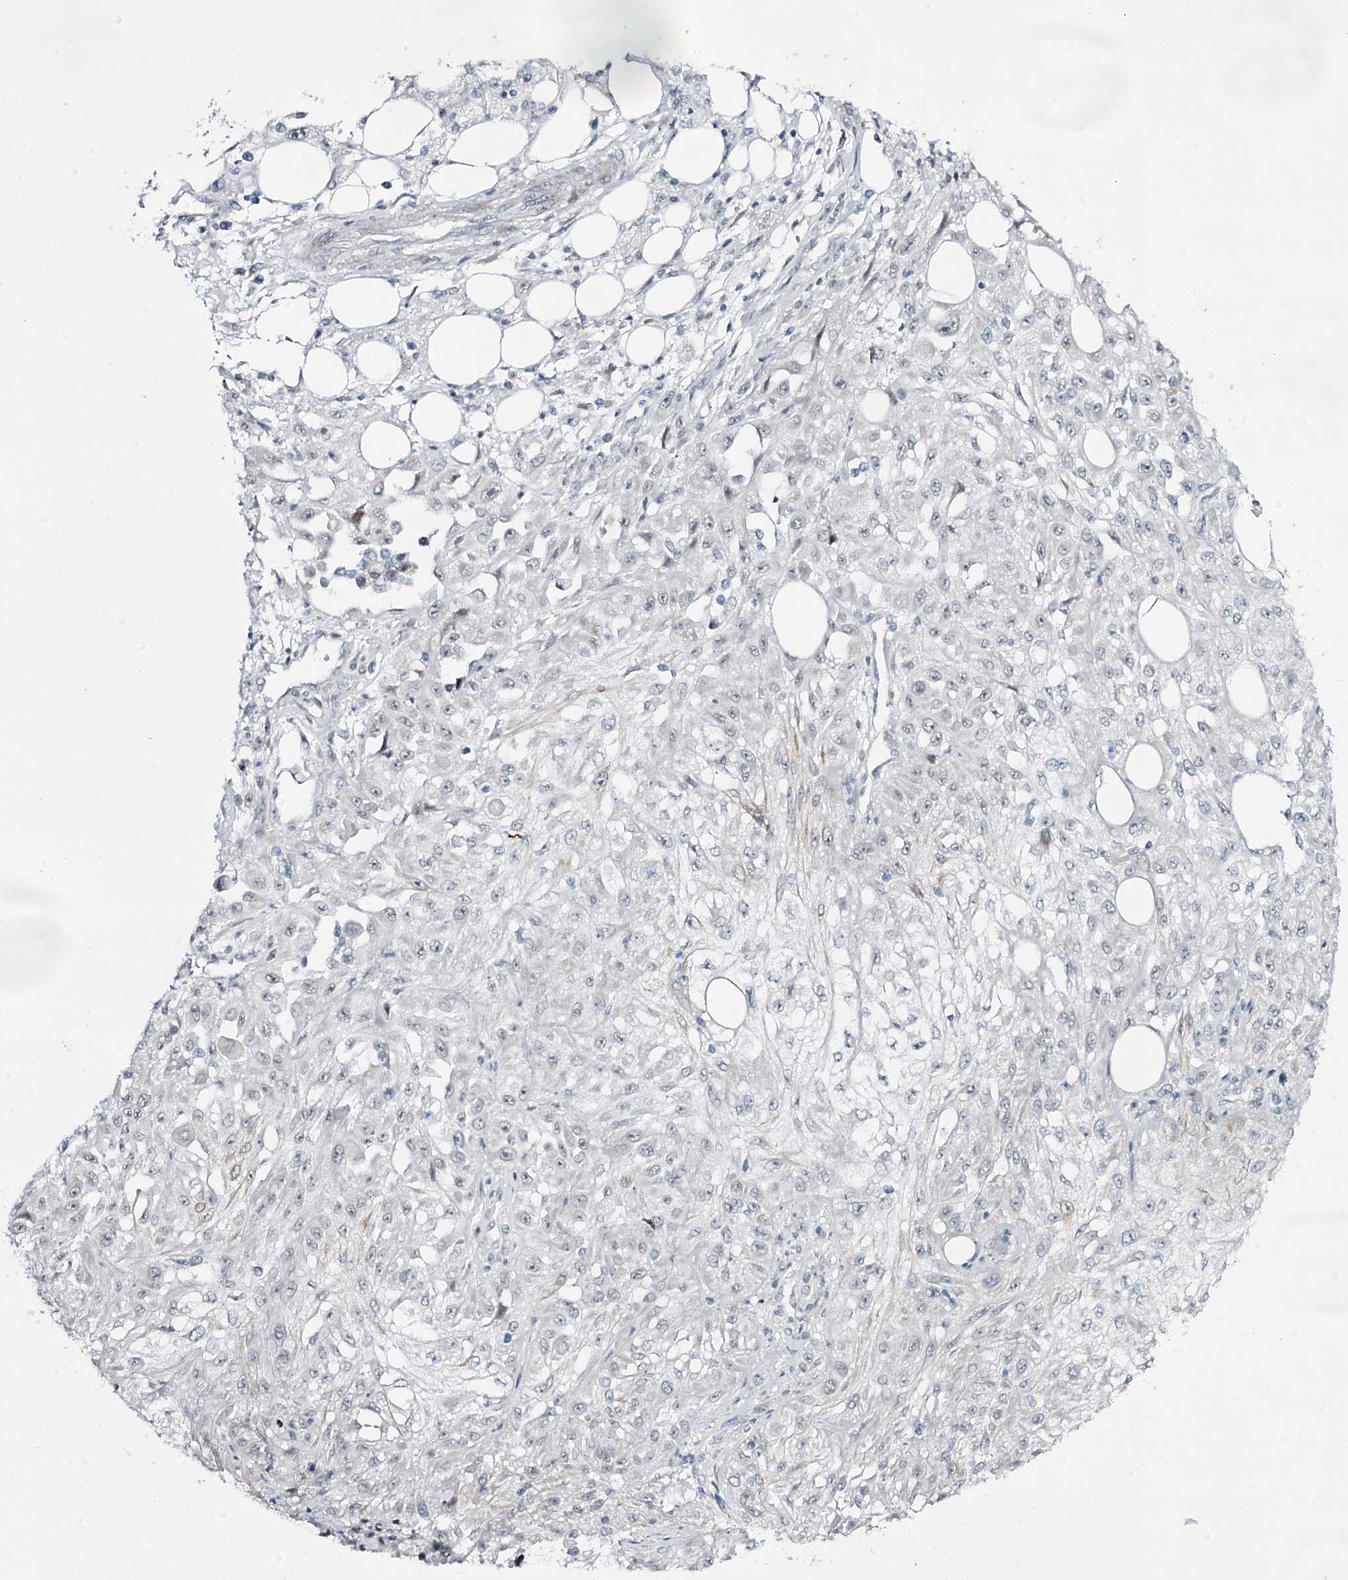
{"staining": {"intensity": "negative", "quantity": "none", "location": "none"}, "tissue": "skin cancer", "cell_type": "Tumor cells", "image_type": "cancer", "snomed": [{"axis": "morphology", "description": "Squamous cell carcinoma, NOS"}, {"axis": "morphology", "description": "Squamous cell carcinoma, metastatic, NOS"}, {"axis": "topography", "description": "Skin"}, {"axis": "topography", "description": "Lymph node"}], "caption": "High magnification brightfield microscopy of squamous cell carcinoma (skin) stained with DAB (brown) and counterstained with hematoxylin (blue): tumor cells show no significant expression. (DAB (3,3'-diaminobenzidine) immunohistochemistry (IHC) with hematoxylin counter stain).", "gene": "RBM15B", "patient": {"sex": "male", "age": 75}}